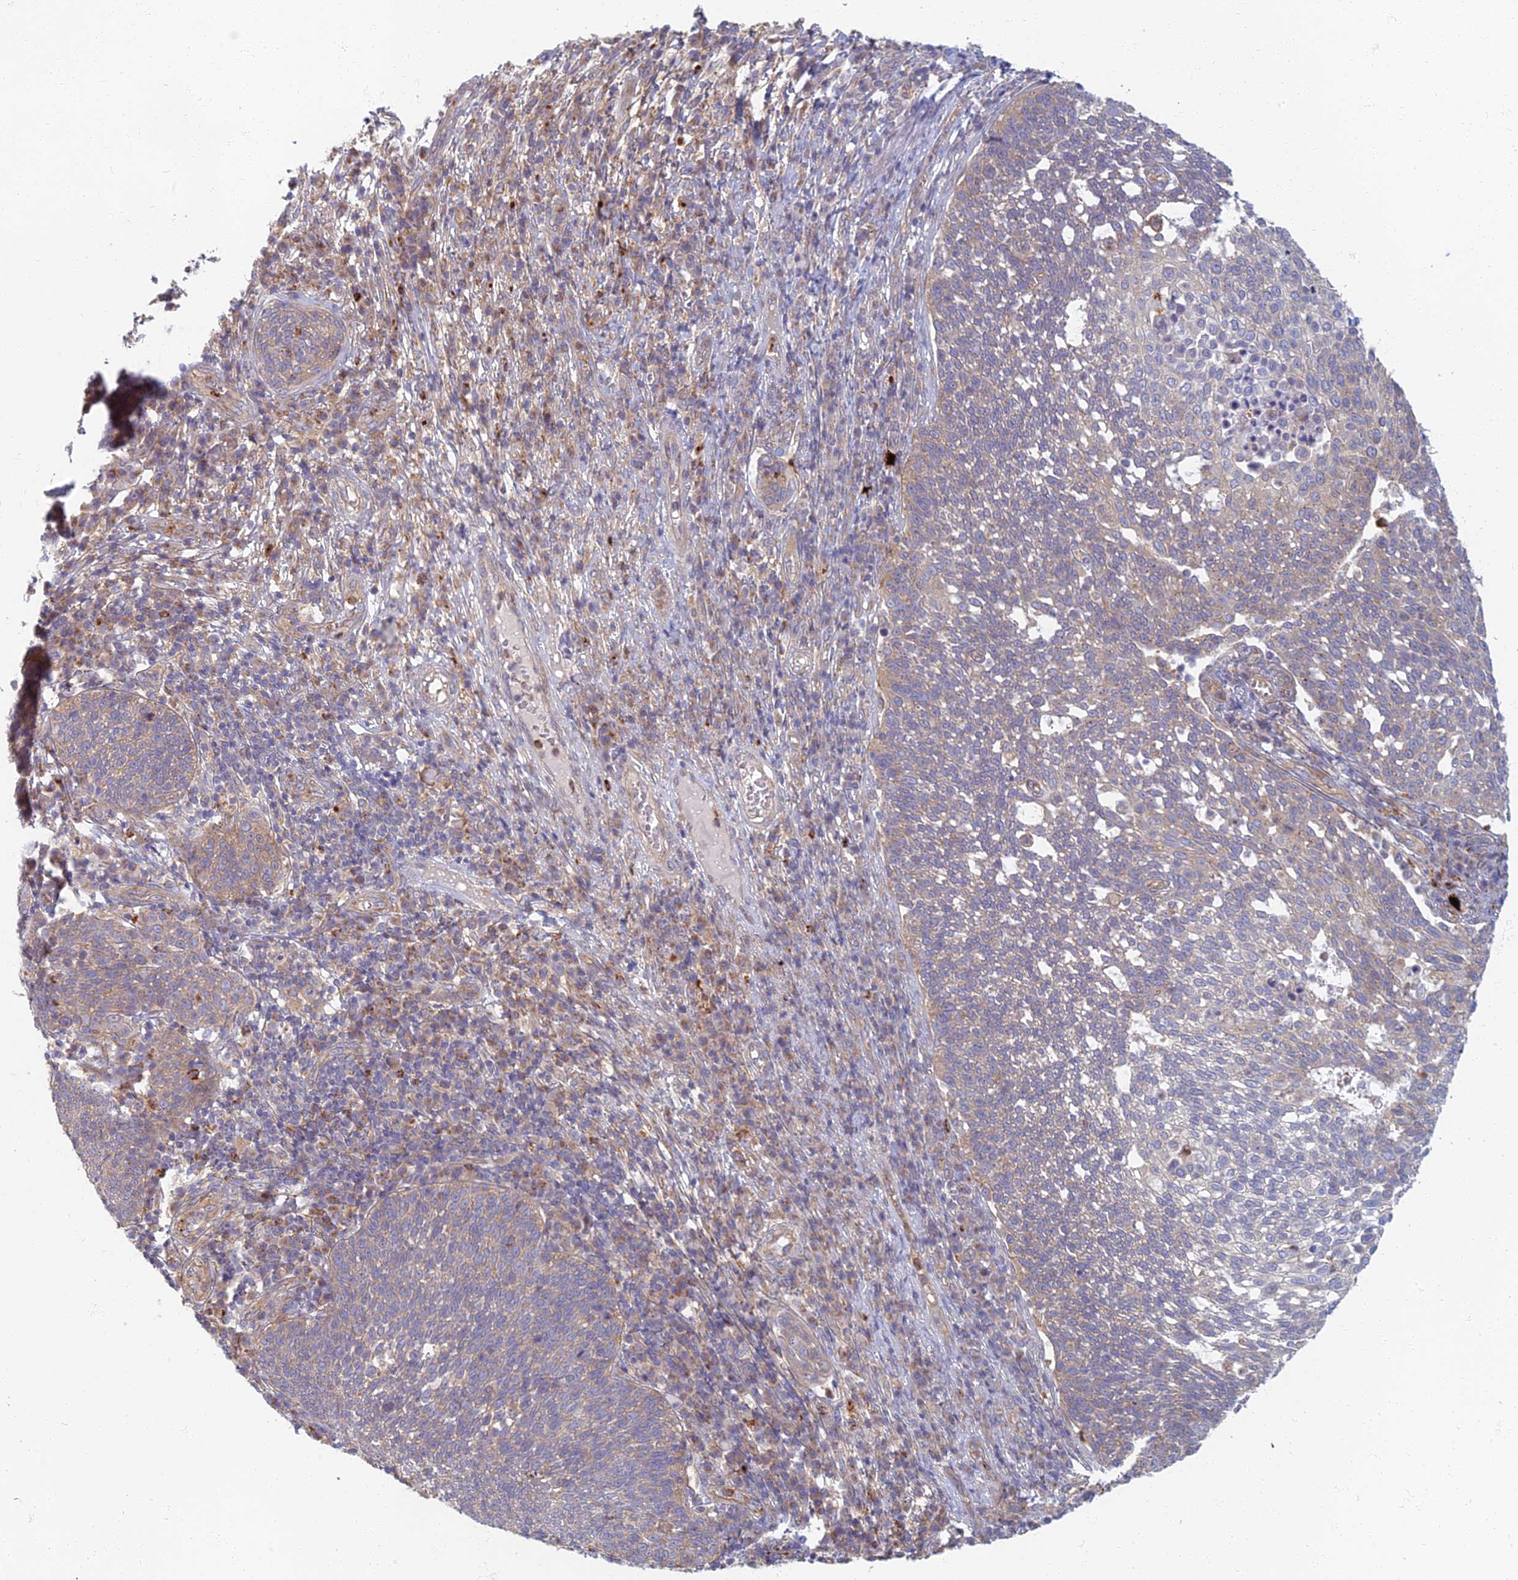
{"staining": {"intensity": "weak", "quantity": "25%-75%", "location": "cytoplasmic/membranous"}, "tissue": "cervical cancer", "cell_type": "Tumor cells", "image_type": "cancer", "snomed": [{"axis": "morphology", "description": "Squamous cell carcinoma, NOS"}, {"axis": "topography", "description": "Cervix"}], "caption": "A brown stain shows weak cytoplasmic/membranous positivity of a protein in human cervical squamous cell carcinoma tumor cells.", "gene": "PROX2", "patient": {"sex": "female", "age": 34}}